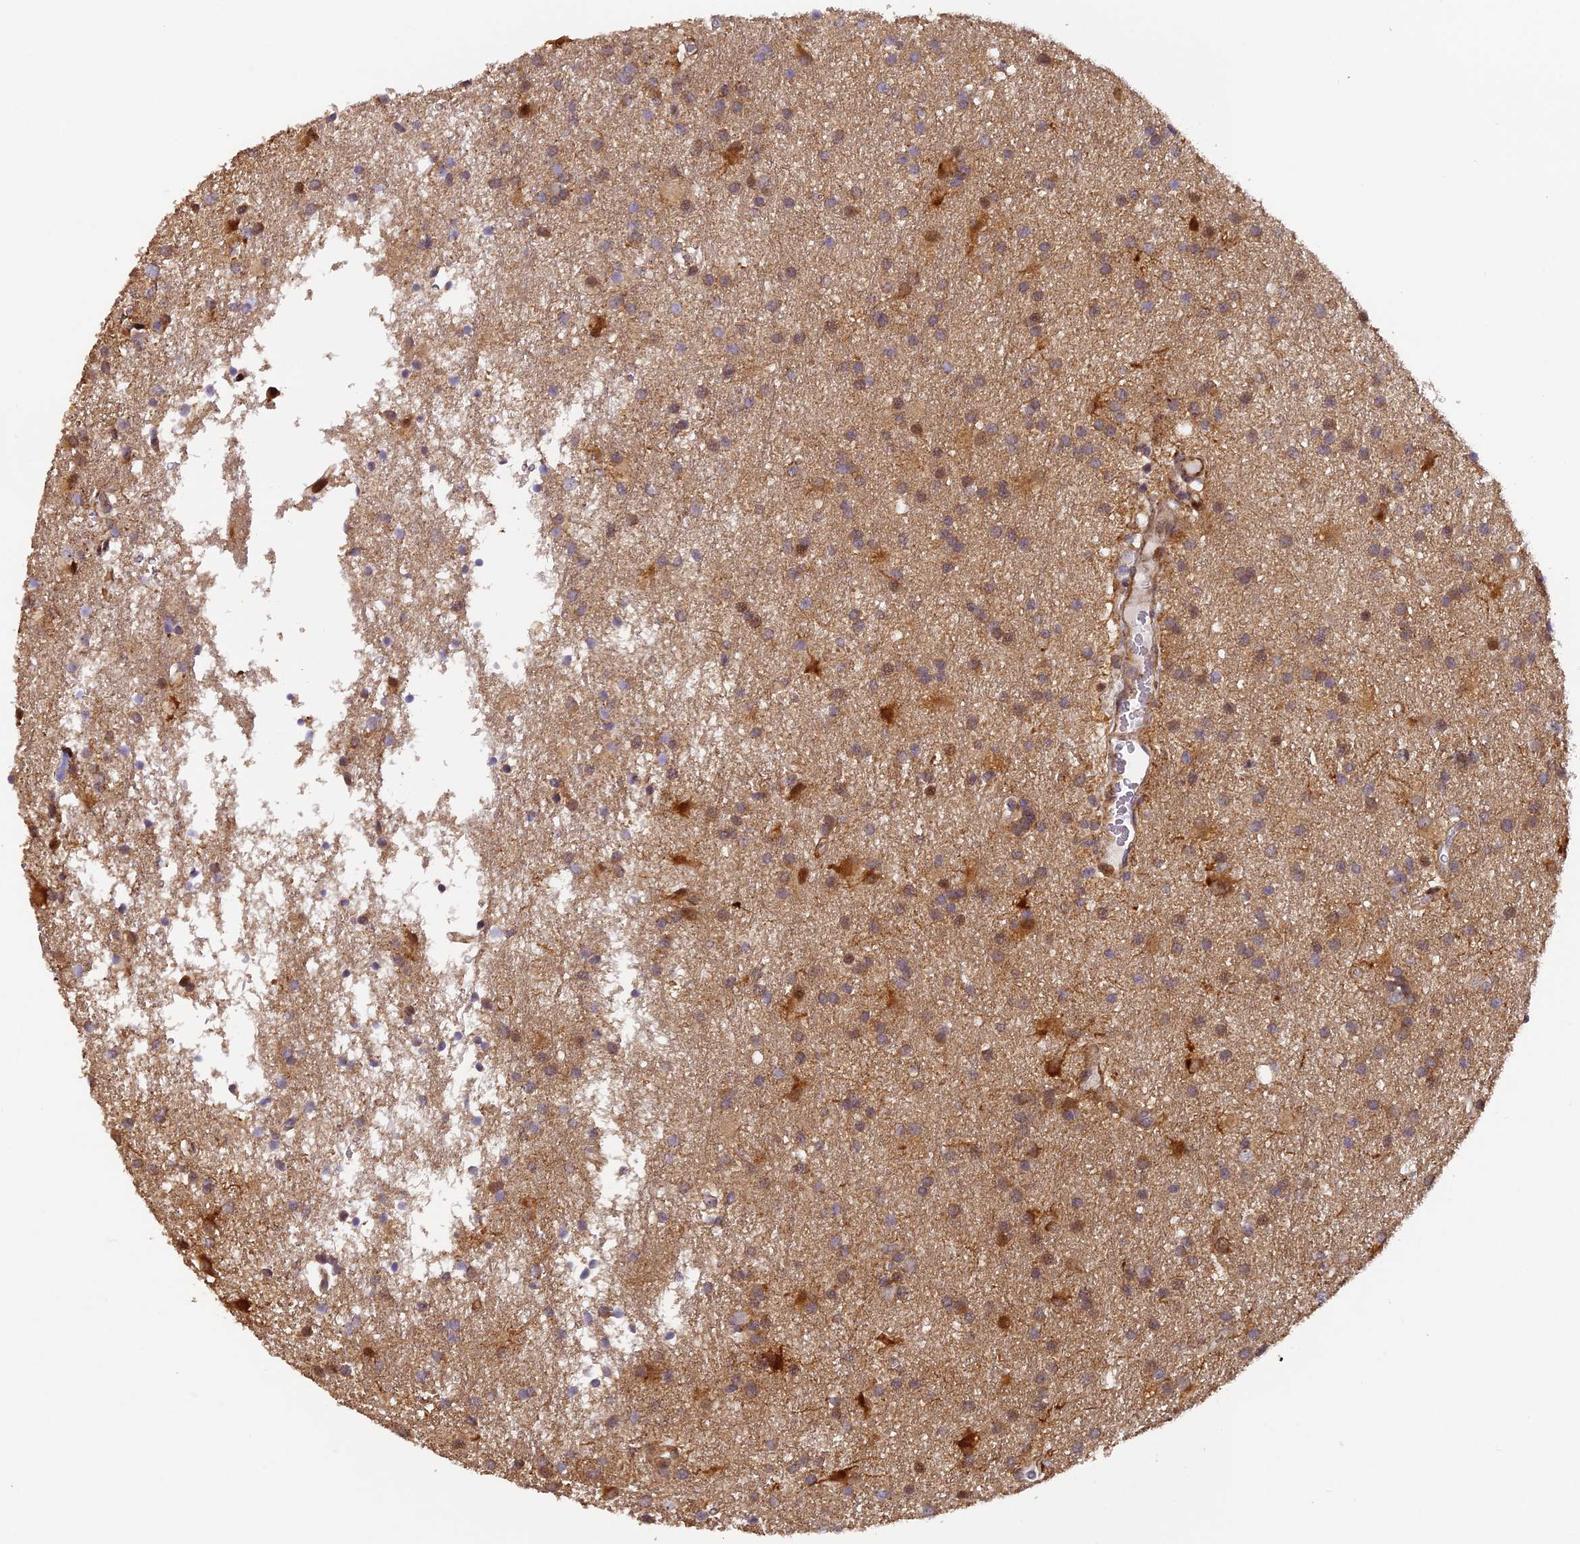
{"staining": {"intensity": "moderate", "quantity": ">75%", "location": "cytoplasmic/membranous,nuclear"}, "tissue": "glioma", "cell_type": "Tumor cells", "image_type": "cancer", "snomed": [{"axis": "morphology", "description": "Glioma, malignant, High grade"}, {"axis": "topography", "description": "Brain"}], "caption": "Malignant high-grade glioma stained with IHC shows moderate cytoplasmic/membranous and nuclear staining in approximately >75% of tumor cells. The staining was performed using DAB (3,3'-diaminobenzidine), with brown indicating positive protein expression. Nuclei are stained blue with hematoxylin.", "gene": "RAB28", "patient": {"sex": "male", "age": 77}}